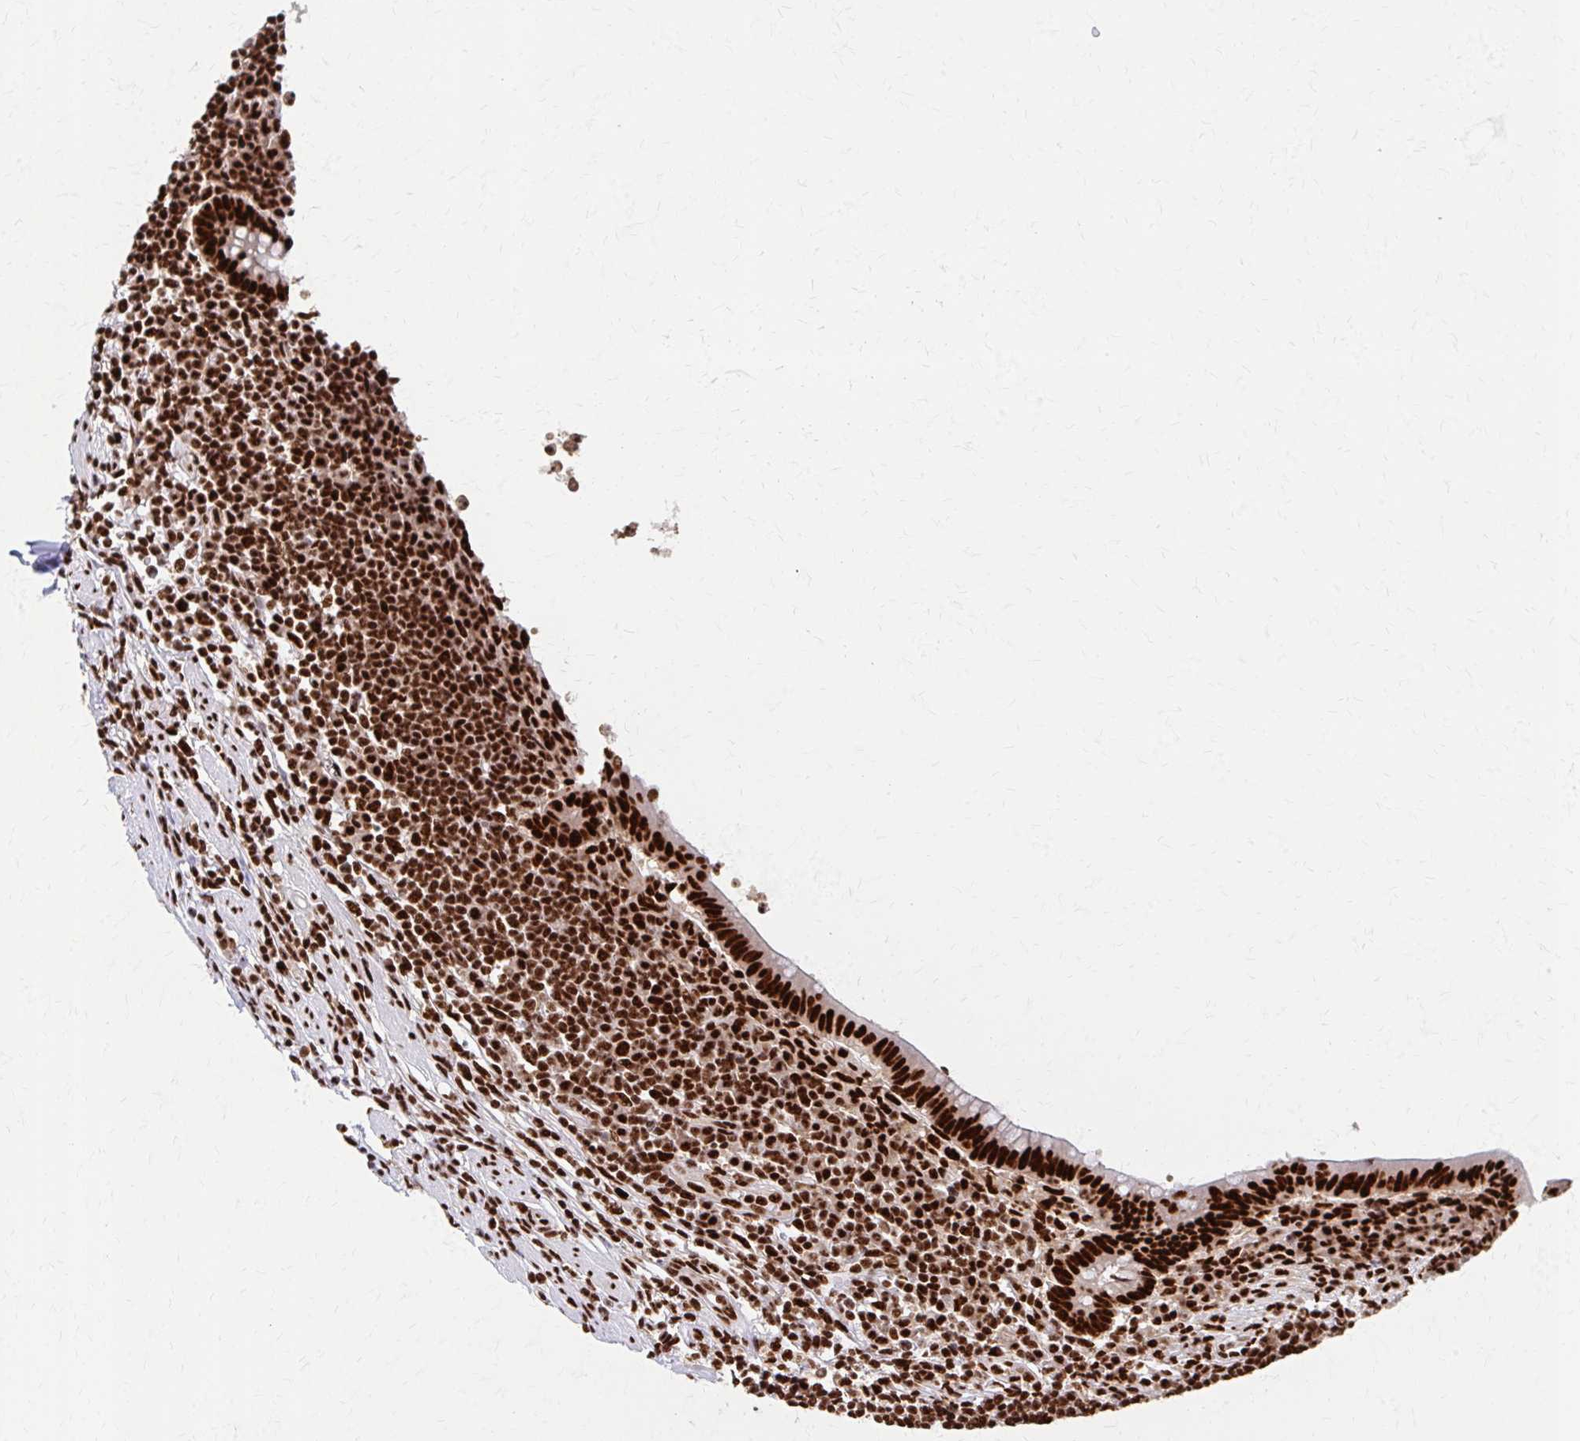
{"staining": {"intensity": "strong", "quantity": ">75%", "location": "nuclear"}, "tissue": "appendix", "cell_type": "Glandular cells", "image_type": "normal", "snomed": [{"axis": "morphology", "description": "Normal tissue, NOS"}, {"axis": "topography", "description": "Appendix"}], "caption": "Immunohistochemical staining of unremarkable appendix demonstrates strong nuclear protein positivity in about >75% of glandular cells. (brown staining indicates protein expression, while blue staining denotes nuclei).", "gene": "CNKSR3", "patient": {"sex": "female", "age": 56}}